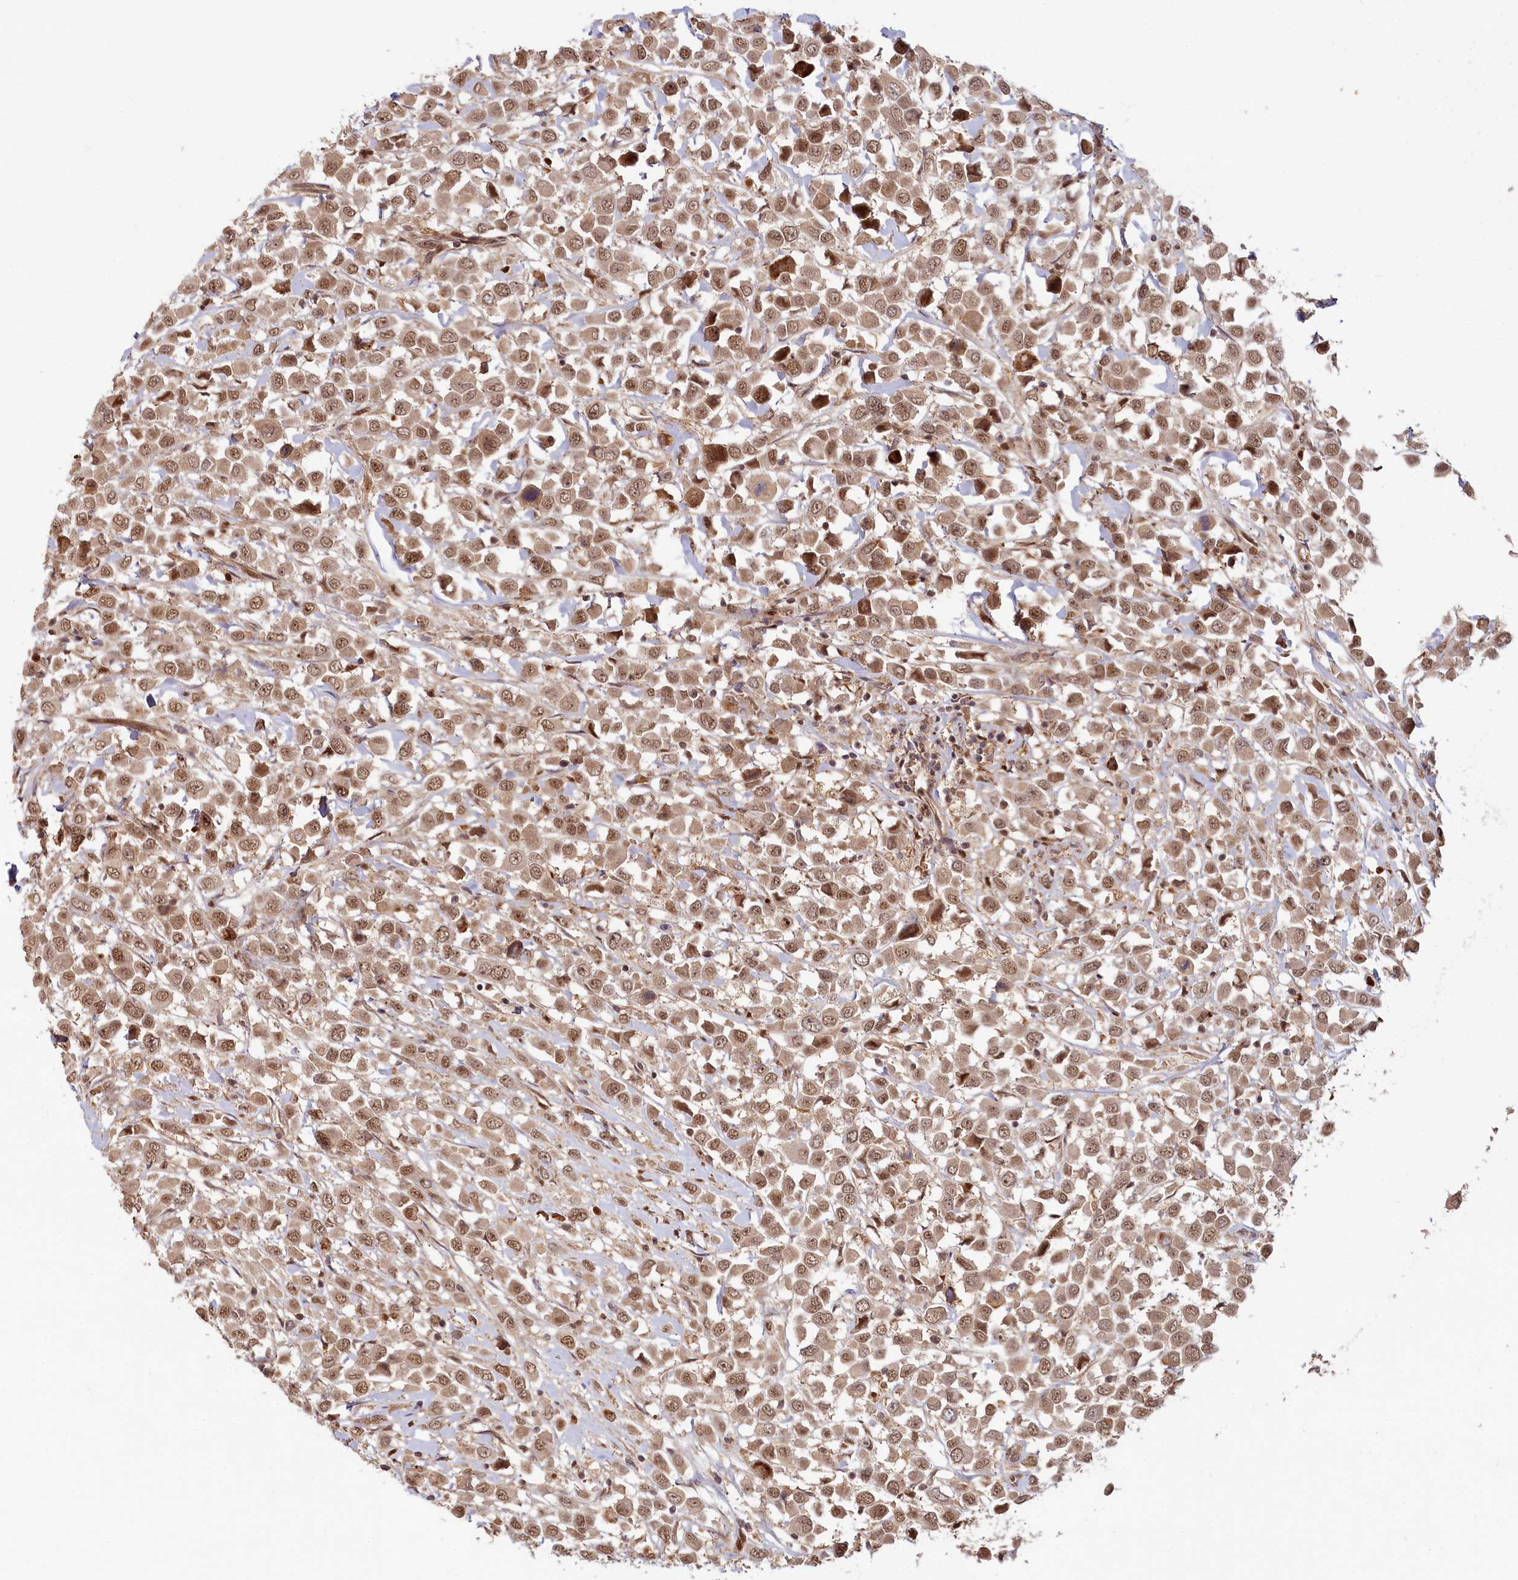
{"staining": {"intensity": "moderate", "quantity": ">75%", "location": "cytoplasmic/membranous,nuclear"}, "tissue": "breast cancer", "cell_type": "Tumor cells", "image_type": "cancer", "snomed": [{"axis": "morphology", "description": "Duct carcinoma"}, {"axis": "topography", "description": "Breast"}], "caption": "Moderate cytoplasmic/membranous and nuclear staining for a protein is appreciated in about >75% of tumor cells of breast cancer using immunohistochemistry.", "gene": "WAPL", "patient": {"sex": "female", "age": 61}}